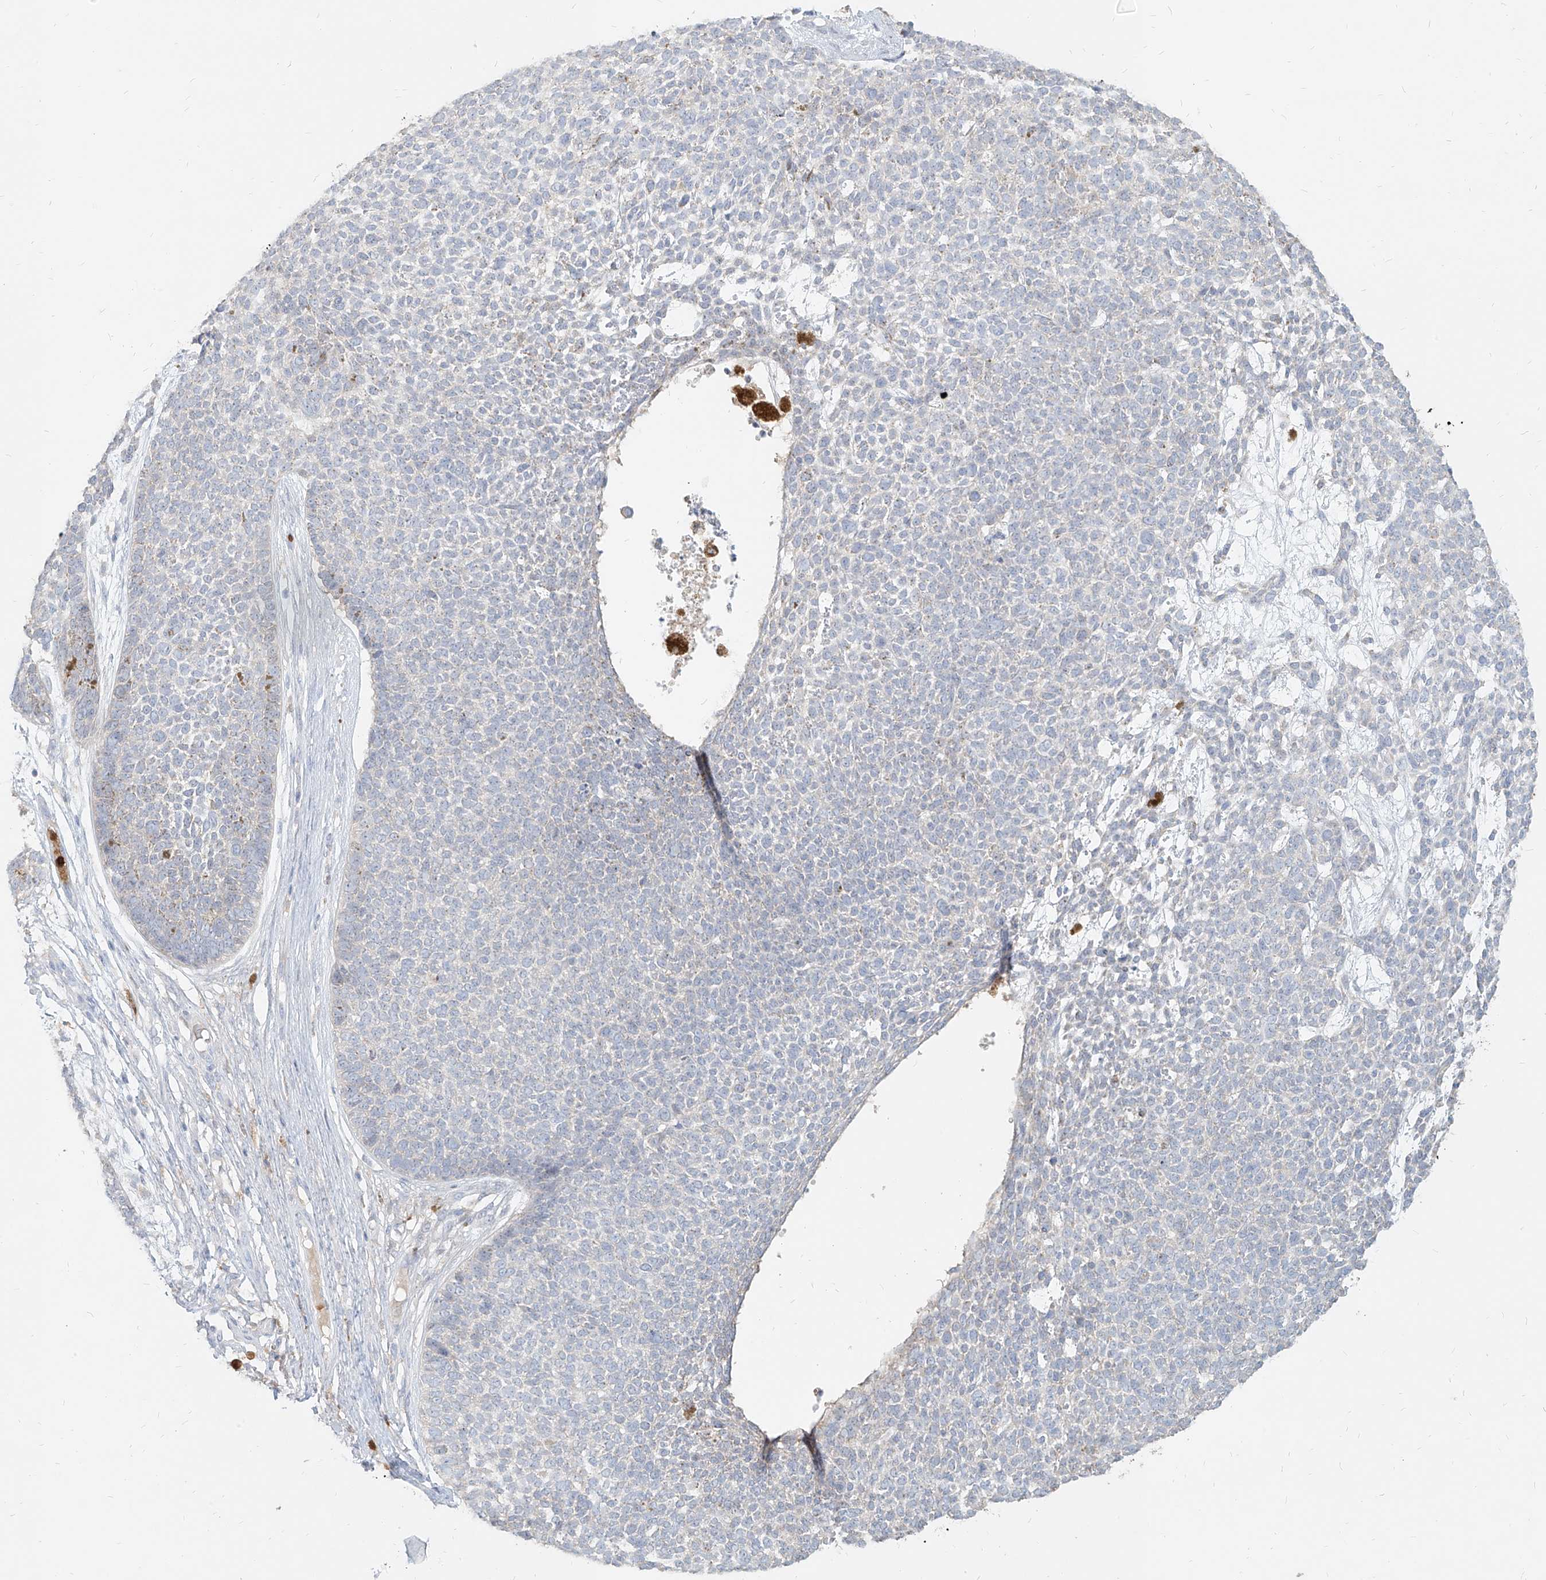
{"staining": {"intensity": "negative", "quantity": "none", "location": "none"}, "tissue": "skin cancer", "cell_type": "Tumor cells", "image_type": "cancer", "snomed": [{"axis": "morphology", "description": "Basal cell carcinoma"}, {"axis": "topography", "description": "Skin"}], "caption": "Skin cancer was stained to show a protein in brown. There is no significant expression in tumor cells. Brightfield microscopy of immunohistochemistry (IHC) stained with DAB (brown) and hematoxylin (blue), captured at high magnification.", "gene": "PGD", "patient": {"sex": "female", "age": 84}}